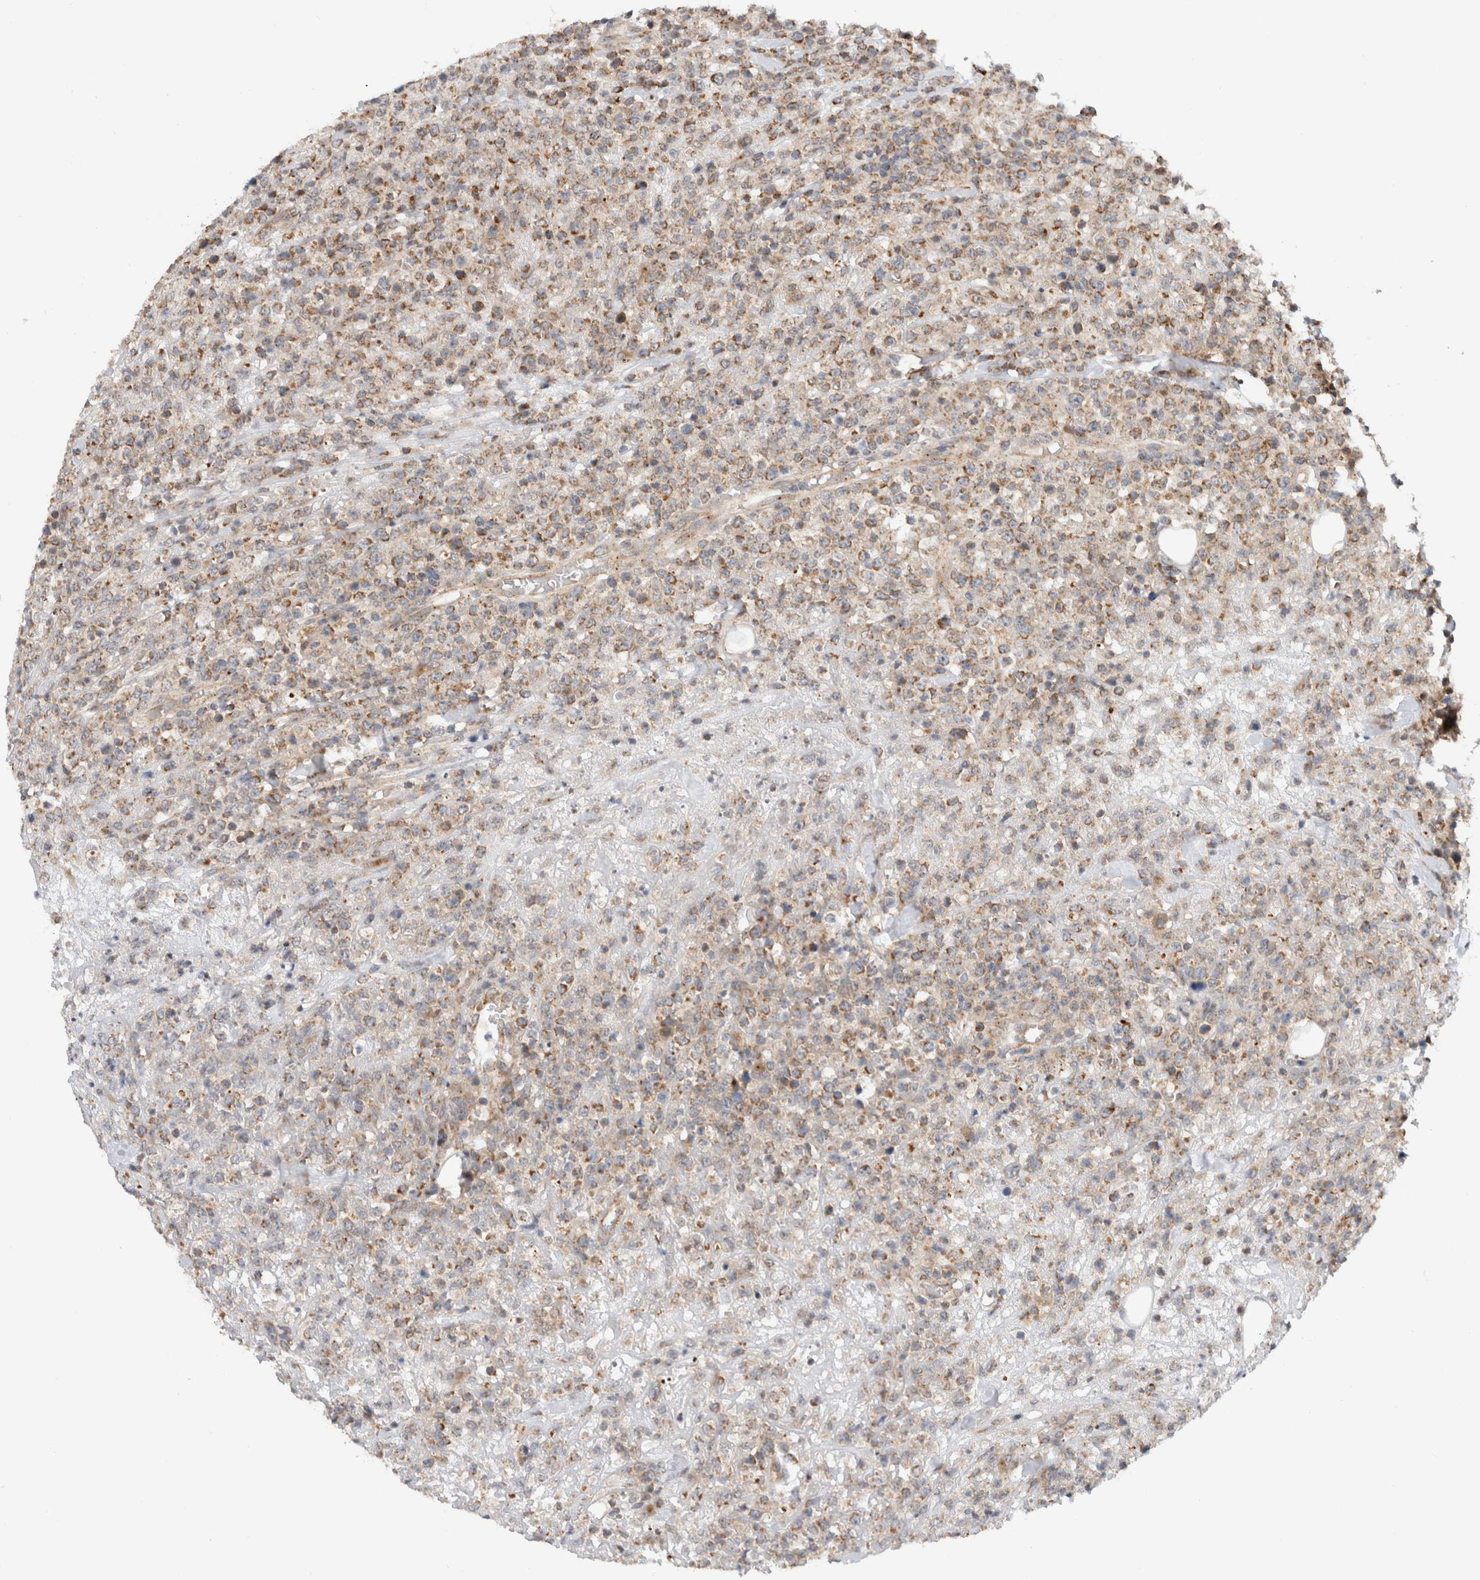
{"staining": {"intensity": "moderate", "quantity": ">75%", "location": "cytoplasmic/membranous"}, "tissue": "lymphoma", "cell_type": "Tumor cells", "image_type": "cancer", "snomed": [{"axis": "morphology", "description": "Malignant lymphoma, non-Hodgkin's type, High grade"}, {"axis": "topography", "description": "Colon"}], "caption": "Immunohistochemical staining of human lymphoma displays medium levels of moderate cytoplasmic/membranous protein expression in approximately >75% of tumor cells. (DAB IHC with brightfield microscopy, high magnification).", "gene": "CMC2", "patient": {"sex": "female", "age": 53}}